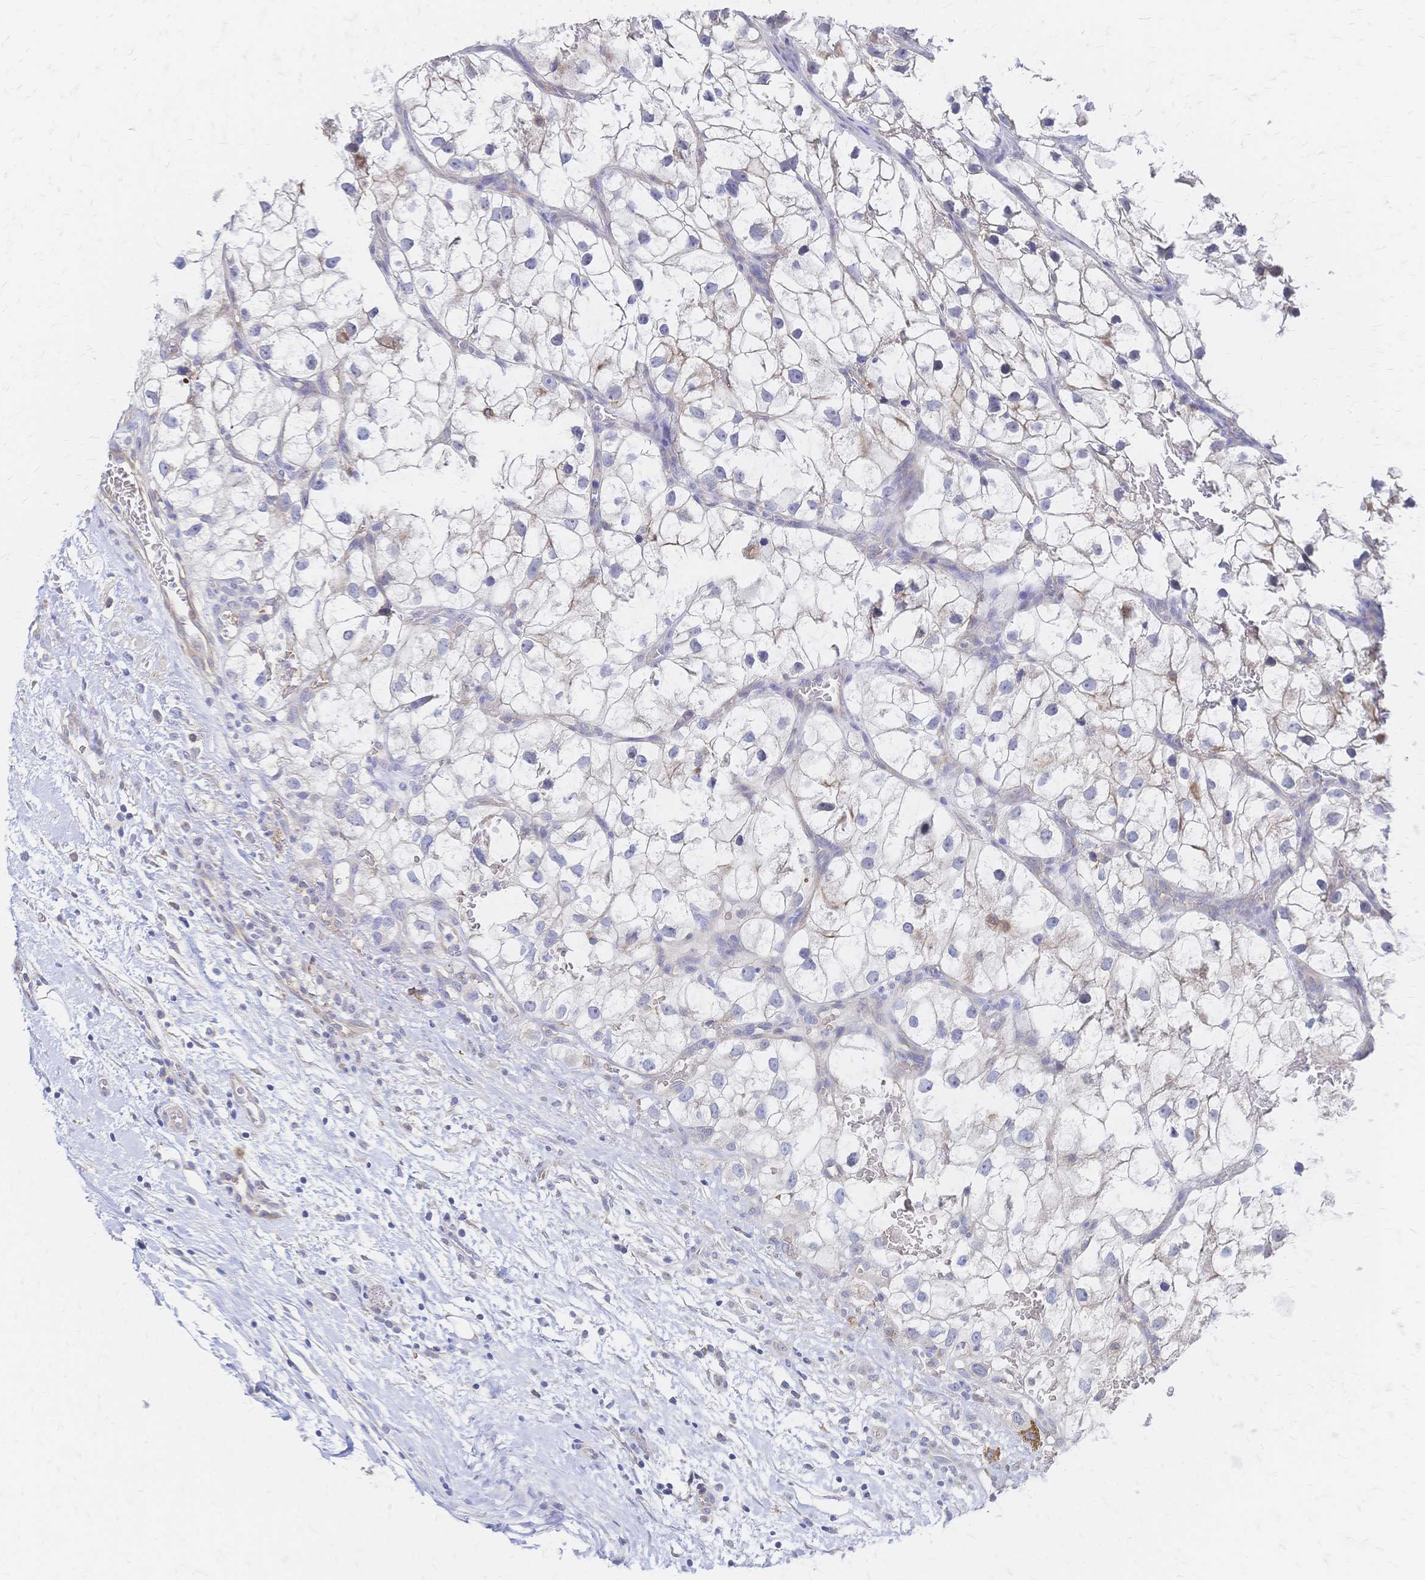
{"staining": {"intensity": "weak", "quantity": "<25%", "location": "cytoplasmic/membranous"}, "tissue": "renal cancer", "cell_type": "Tumor cells", "image_type": "cancer", "snomed": [{"axis": "morphology", "description": "Adenocarcinoma, NOS"}, {"axis": "topography", "description": "Kidney"}], "caption": "Immunohistochemistry (IHC) histopathology image of neoplastic tissue: renal cancer stained with DAB (3,3'-diaminobenzidine) demonstrates no significant protein positivity in tumor cells.", "gene": "SLC5A1", "patient": {"sex": "male", "age": 59}}